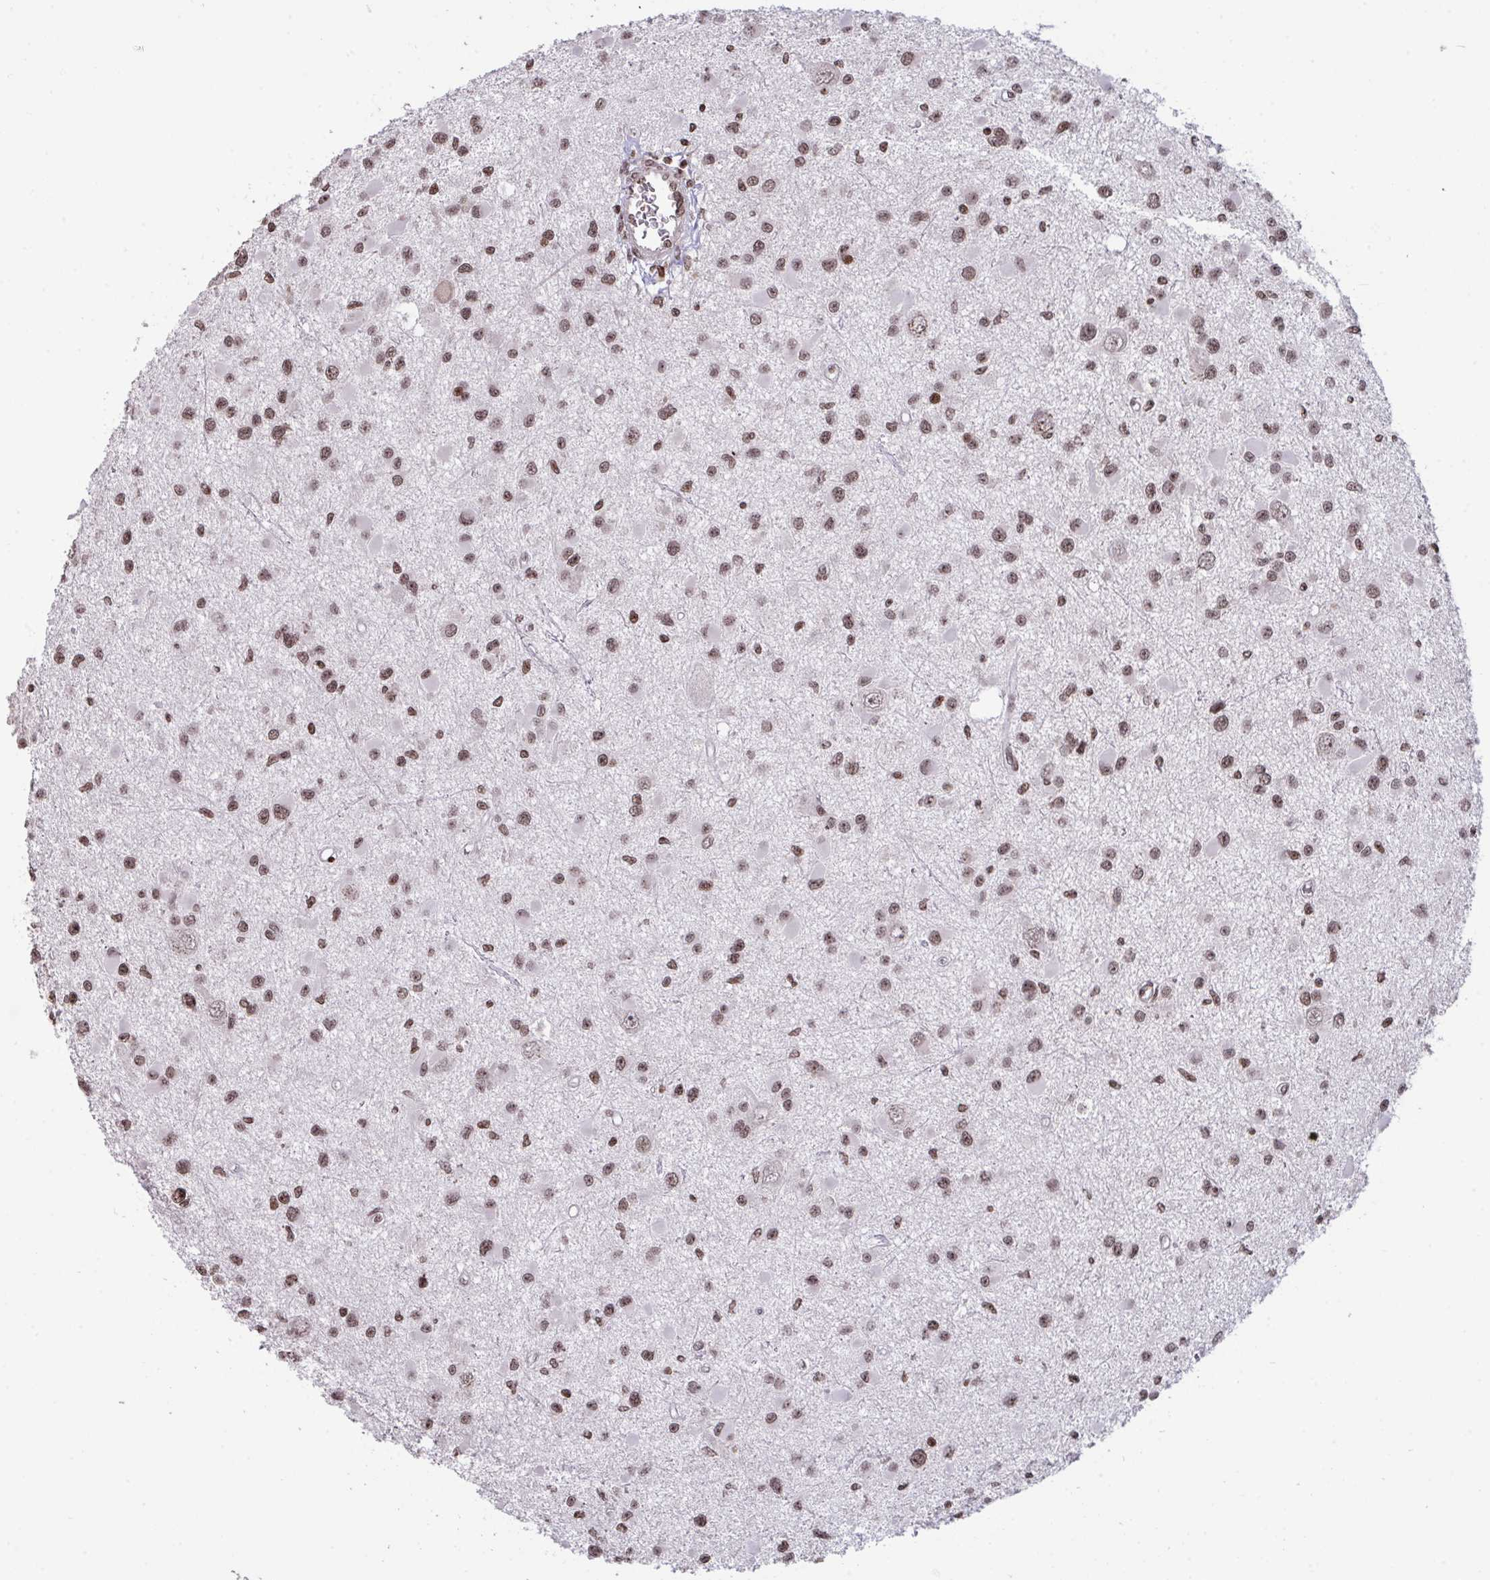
{"staining": {"intensity": "moderate", "quantity": ">75%", "location": "nuclear"}, "tissue": "glioma", "cell_type": "Tumor cells", "image_type": "cancer", "snomed": [{"axis": "morphology", "description": "Glioma, malignant, High grade"}, {"axis": "topography", "description": "Brain"}], "caption": "Moderate nuclear protein expression is present in about >75% of tumor cells in malignant high-grade glioma.", "gene": "NIP7", "patient": {"sex": "male", "age": 54}}